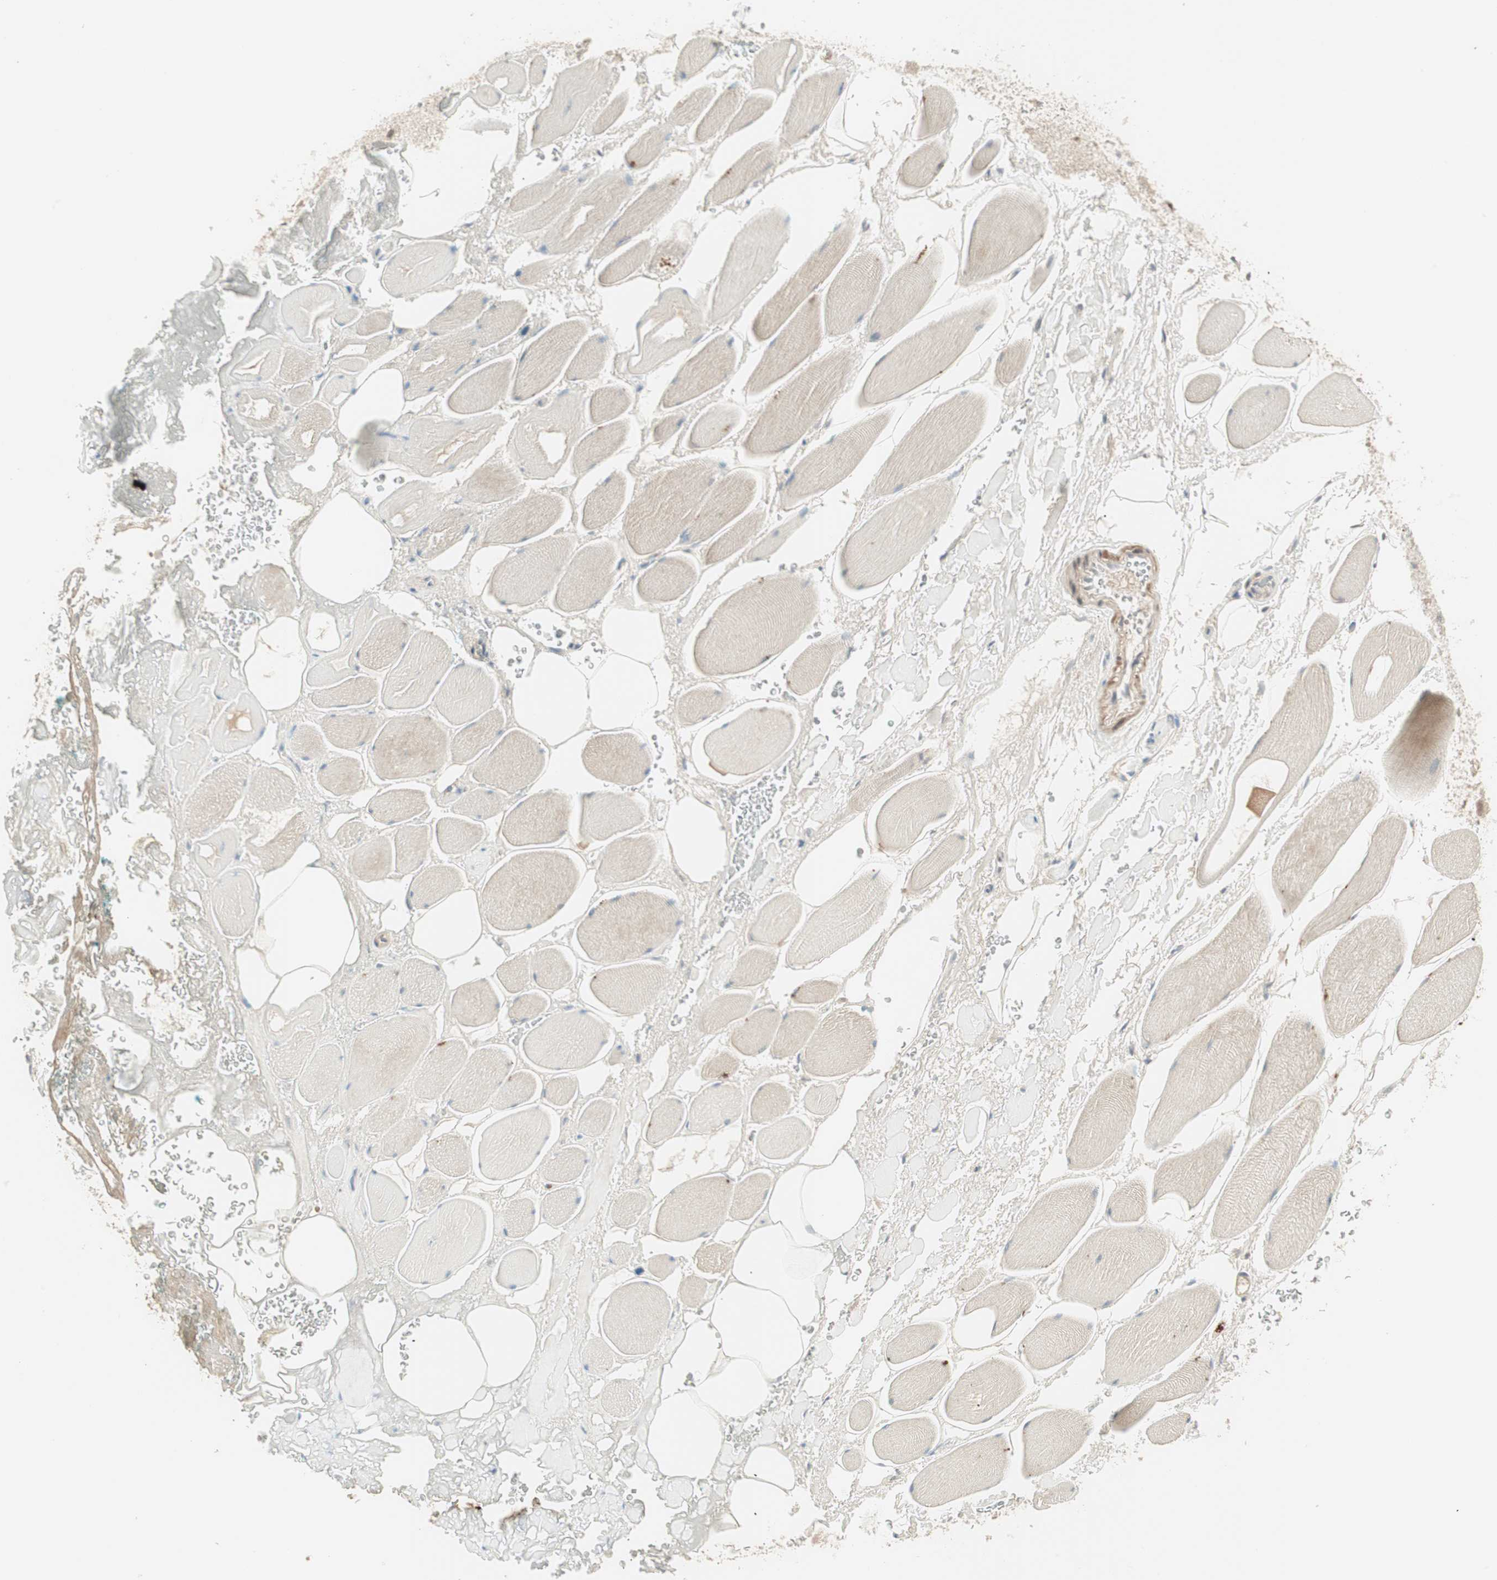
{"staining": {"intensity": "negative", "quantity": "none", "location": "none"}, "tissue": "adipose tissue", "cell_type": "Adipocytes", "image_type": "normal", "snomed": [{"axis": "morphology", "description": "Normal tissue, NOS"}, {"axis": "topography", "description": "Soft tissue"}, {"axis": "topography", "description": "Peripheral nerve tissue"}], "caption": "Adipocytes are negative for protein expression in benign human adipose tissue. (DAB IHC visualized using brightfield microscopy, high magnification).", "gene": "SFRP1", "patient": {"sex": "female", "age": 71}}